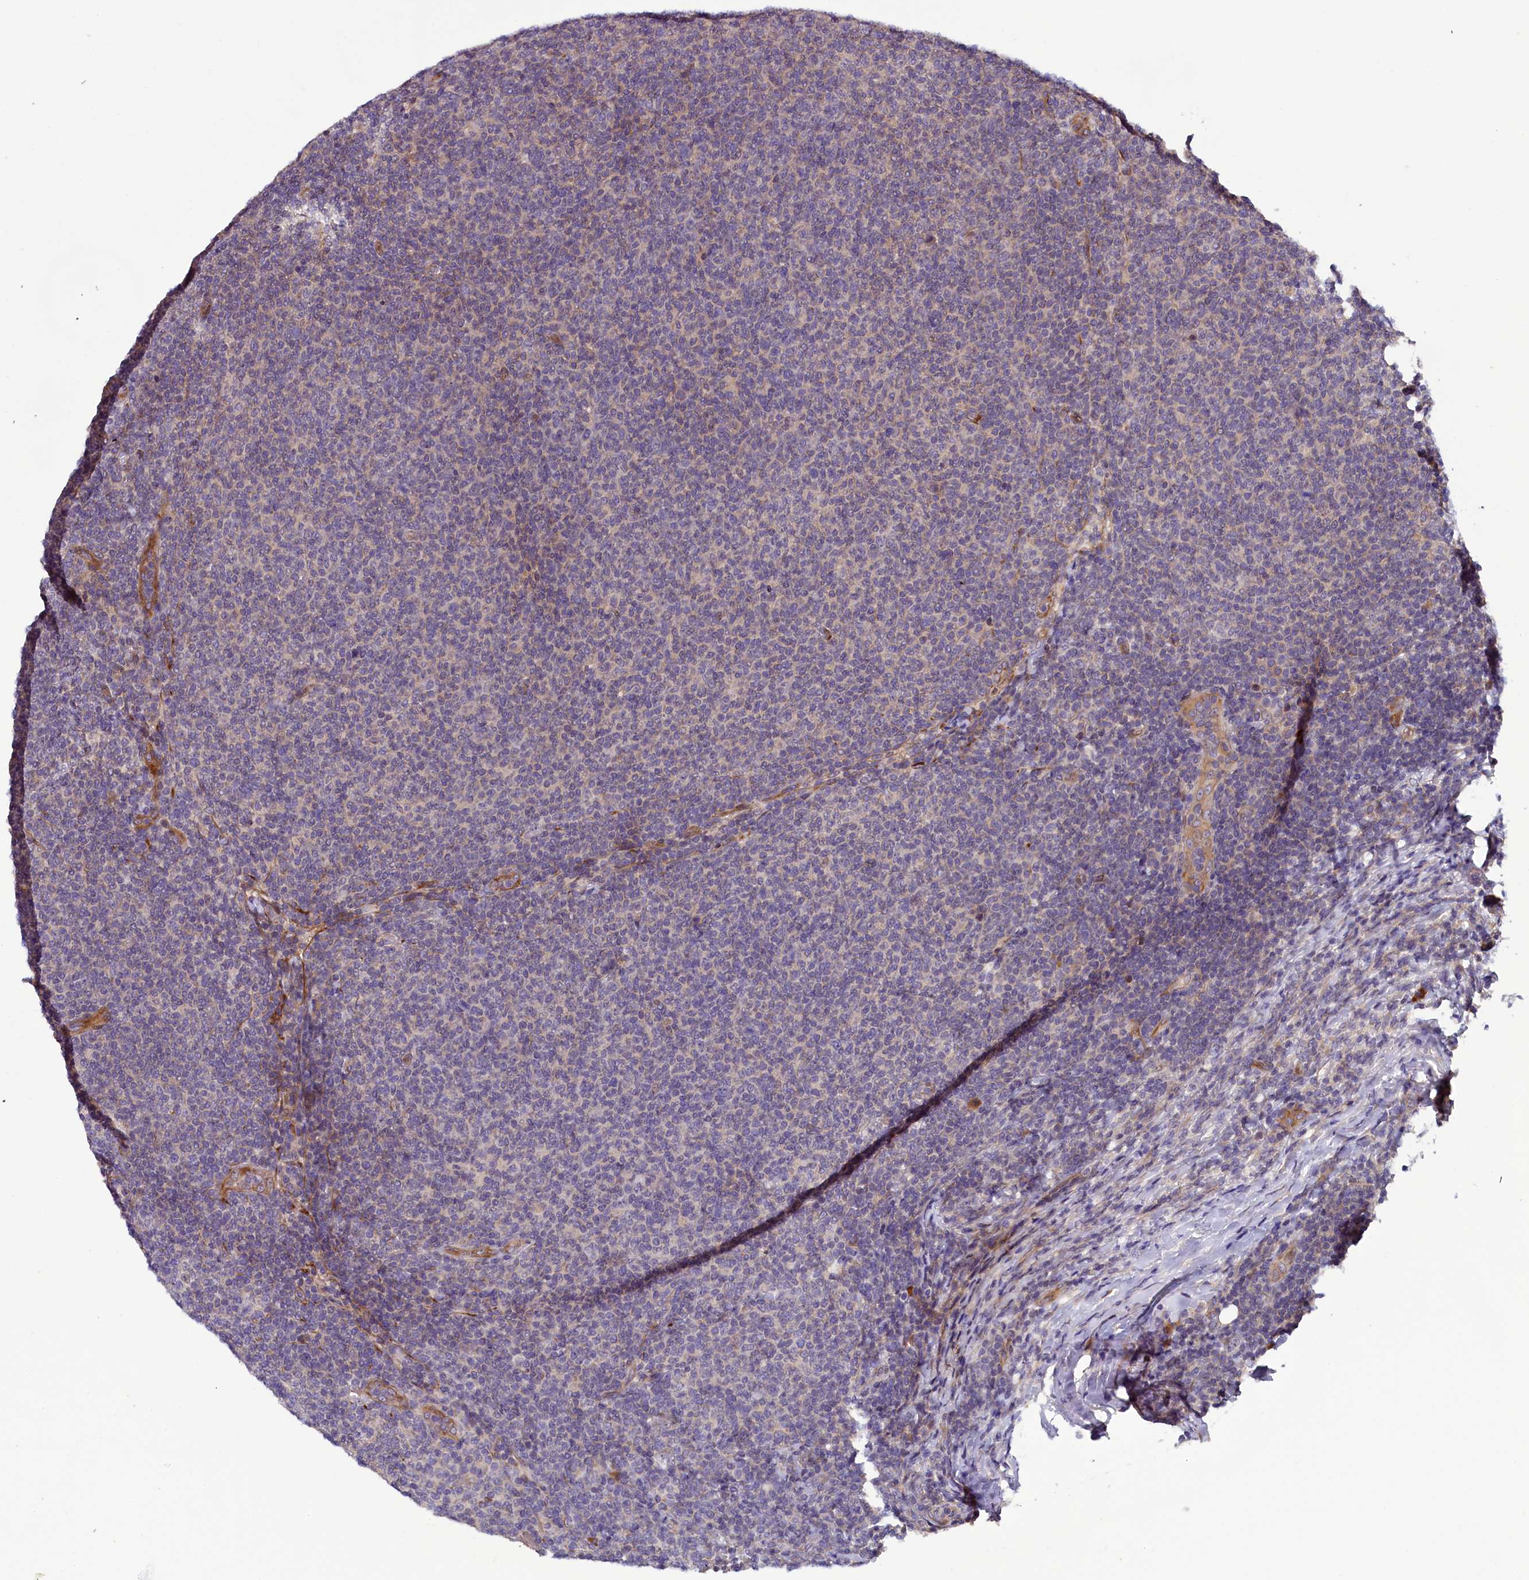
{"staining": {"intensity": "negative", "quantity": "none", "location": "none"}, "tissue": "lymphoma", "cell_type": "Tumor cells", "image_type": "cancer", "snomed": [{"axis": "morphology", "description": "Malignant lymphoma, non-Hodgkin's type, Low grade"}, {"axis": "topography", "description": "Lymph node"}], "caption": "Tumor cells are negative for brown protein staining in low-grade malignant lymphoma, non-Hodgkin's type. The staining is performed using DAB brown chromogen with nuclei counter-stained in using hematoxylin.", "gene": "RPUSD2", "patient": {"sex": "male", "age": 66}}